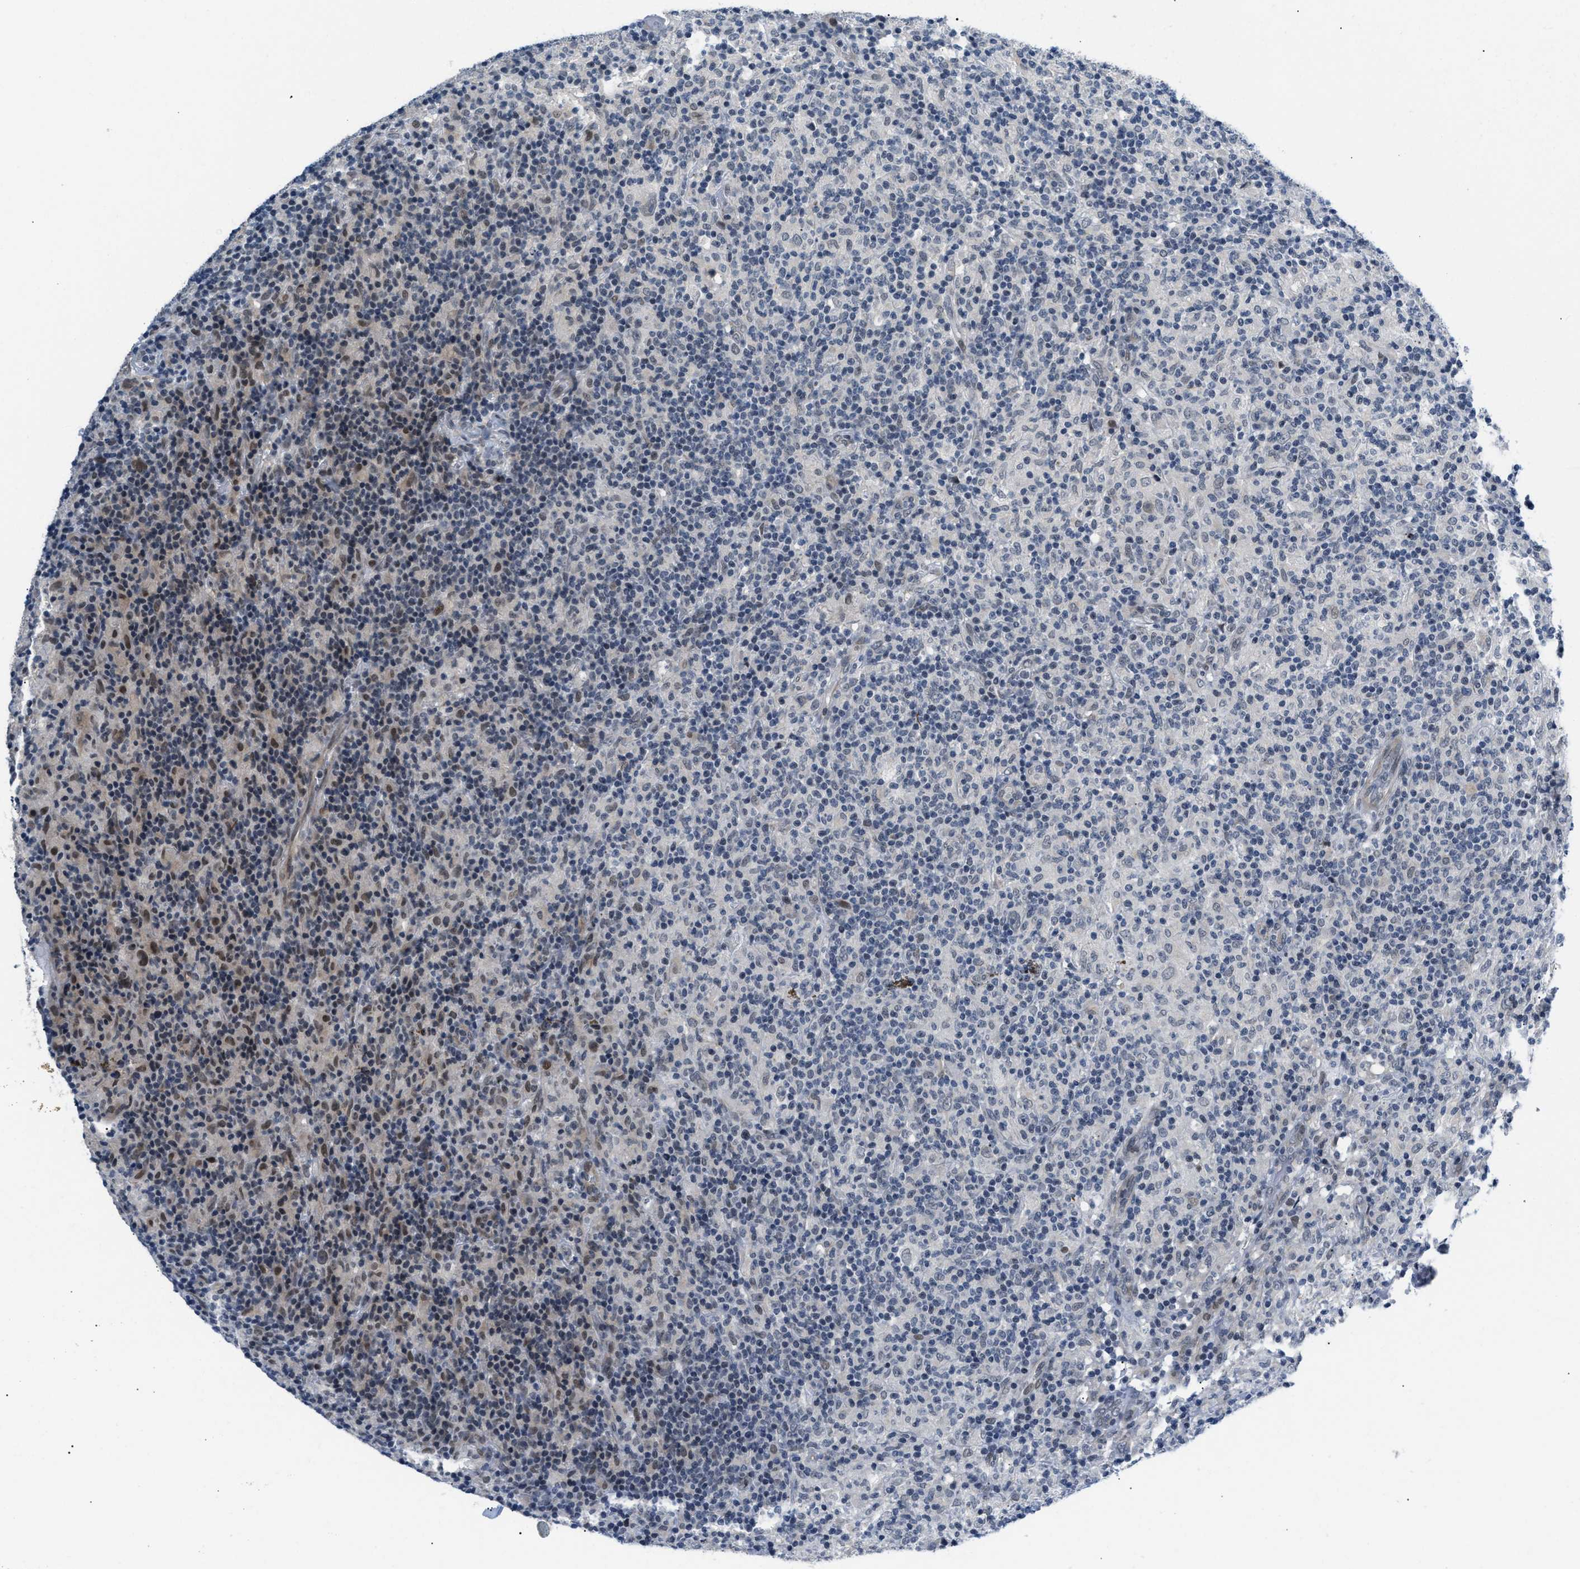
{"staining": {"intensity": "moderate", "quantity": "25%-75%", "location": "nuclear"}, "tissue": "lymphoma", "cell_type": "Tumor cells", "image_type": "cancer", "snomed": [{"axis": "morphology", "description": "Hodgkin's disease, NOS"}, {"axis": "topography", "description": "Lymph node"}], "caption": "Lymphoma stained for a protein (brown) exhibits moderate nuclear positive expression in approximately 25%-75% of tumor cells.", "gene": "PPM1H", "patient": {"sex": "male", "age": 70}}